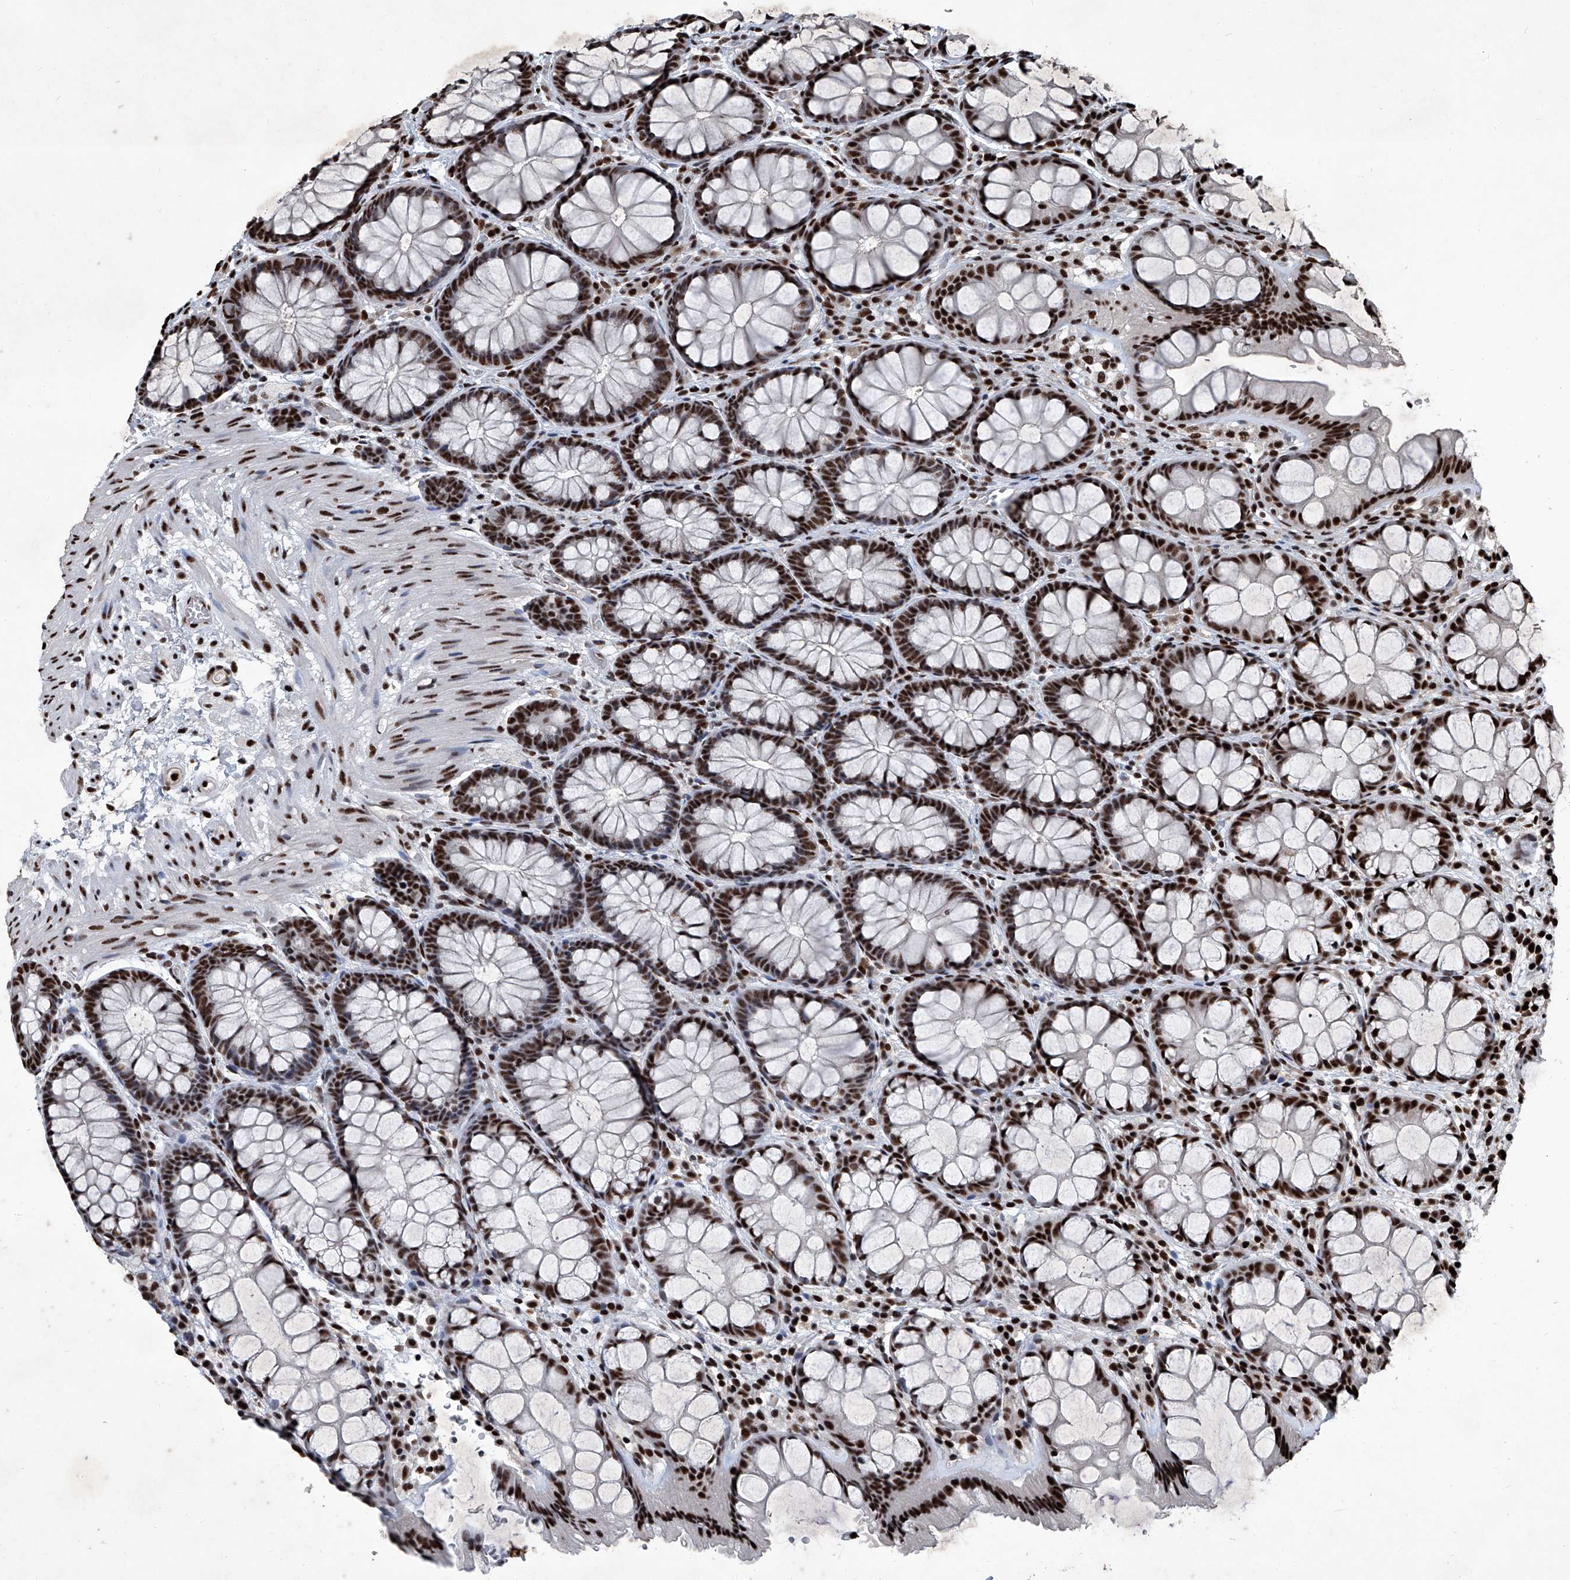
{"staining": {"intensity": "strong", "quantity": "25%-75%", "location": "nuclear"}, "tissue": "colon", "cell_type": "Endothelial cells", "image_type": "normal", "snomed": [{"axis": "morphology", "description": "Normal tissue, NOS"}, {"axis": "topography", "description": "Colon"}], "caption": "IHC of normal colon shows high levels of strong nuclear staining in approximately 25%-75% of endothelial cells. The protein of interest is shown in brown color, while the nuclei are stained blue.", "gene": "DDX39B", "patient": {"sex": "male", "age": 47}}